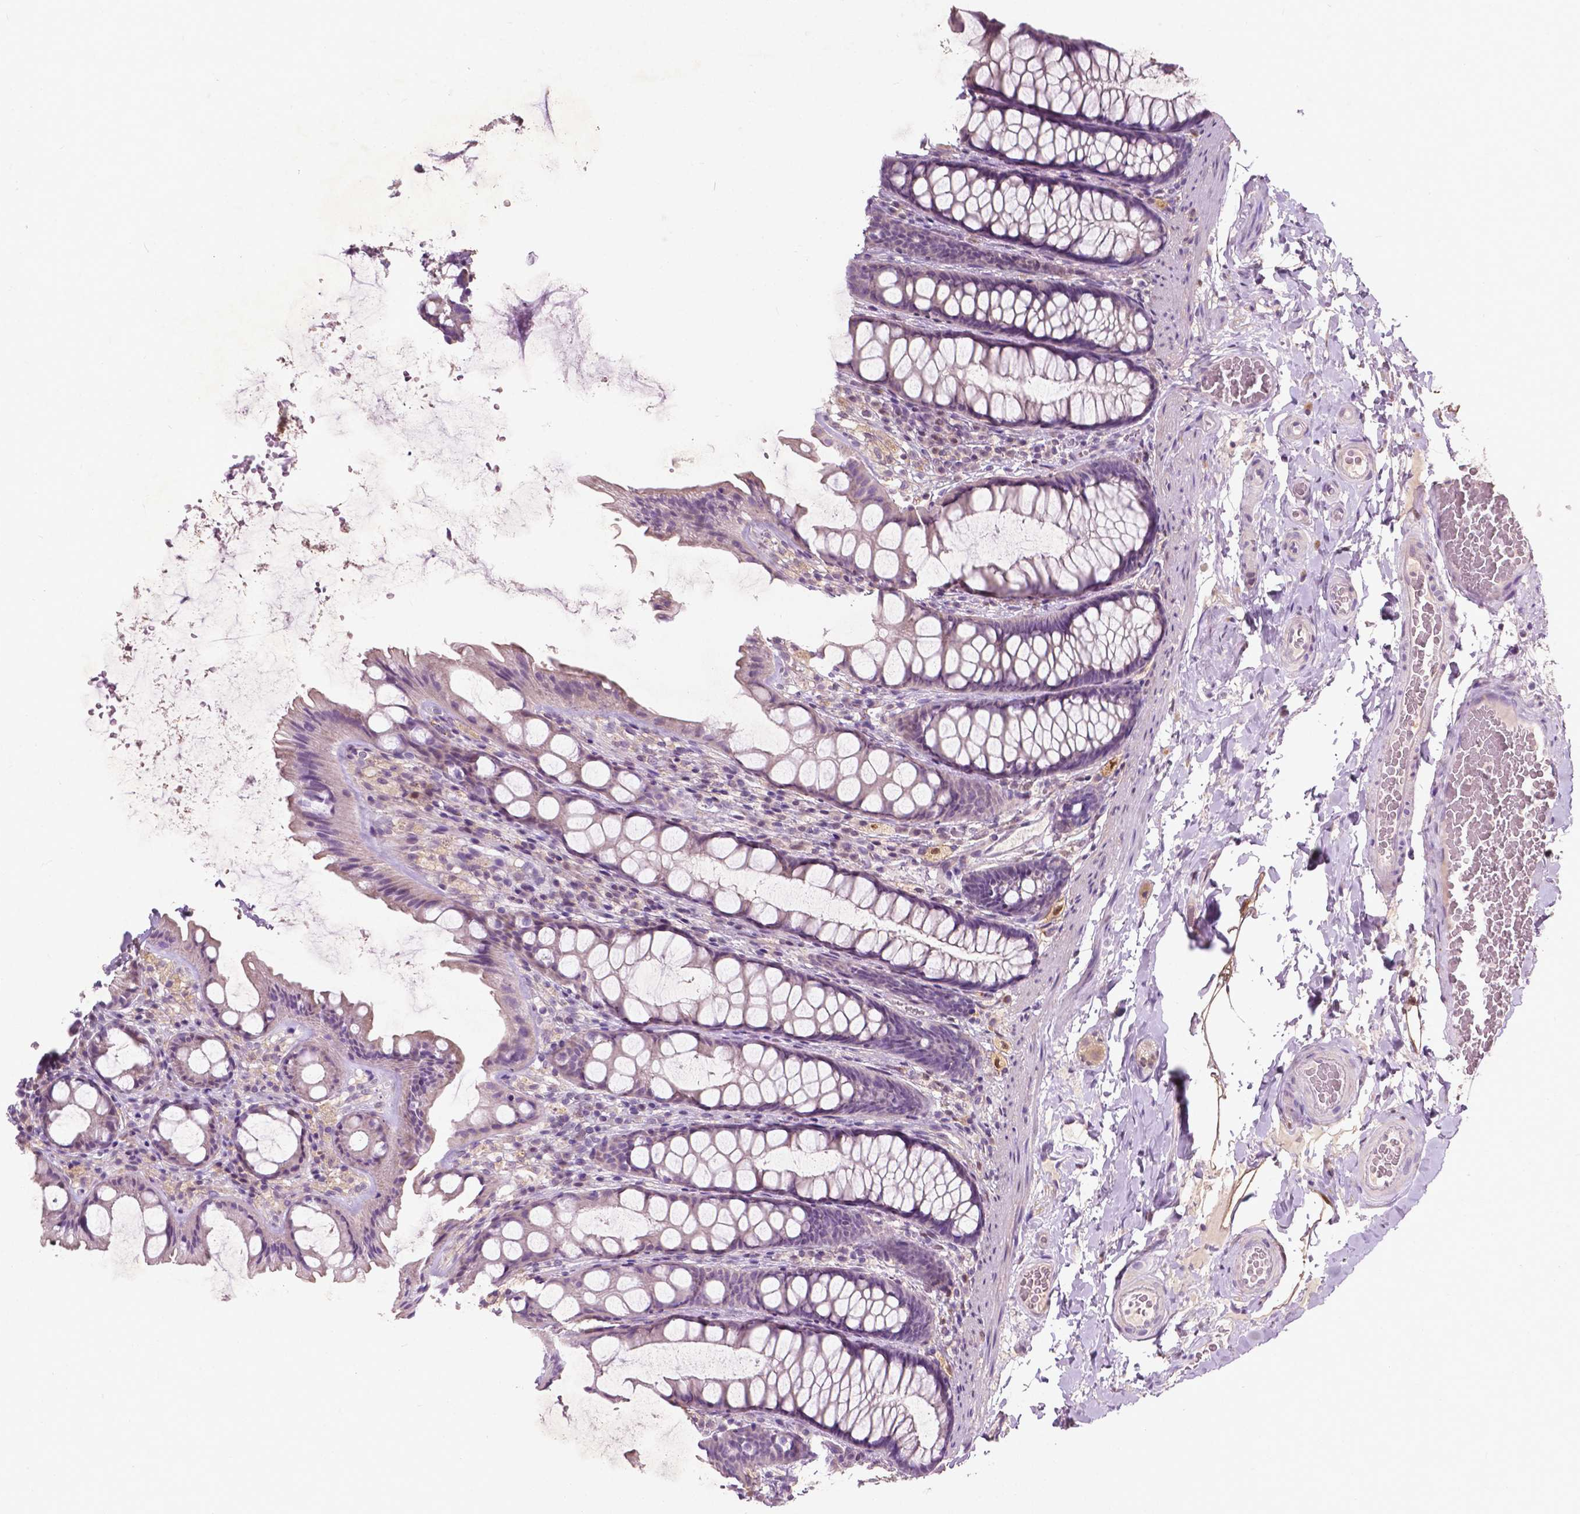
{"staining": {"intensity": "weak", "quantity": "<25%", "location": "cytoplasmic/membranous"}, "tissue": "colon", "cell_type": "Endothelial cells", "image_type": "normal", "snomed": [{"axis": "morphology", "description": "Normal tissue, NOS"}, {"axis": "topography", "description": "Colon"}], "caption": "This image is of normal colon stained with immunohistochemistry to label a protein in brown with the nuclei are counter-stained blue. There is no expression in endothelial cells.", "gene": "GPR37", "patient": {"sex": "male", "age": 47}}